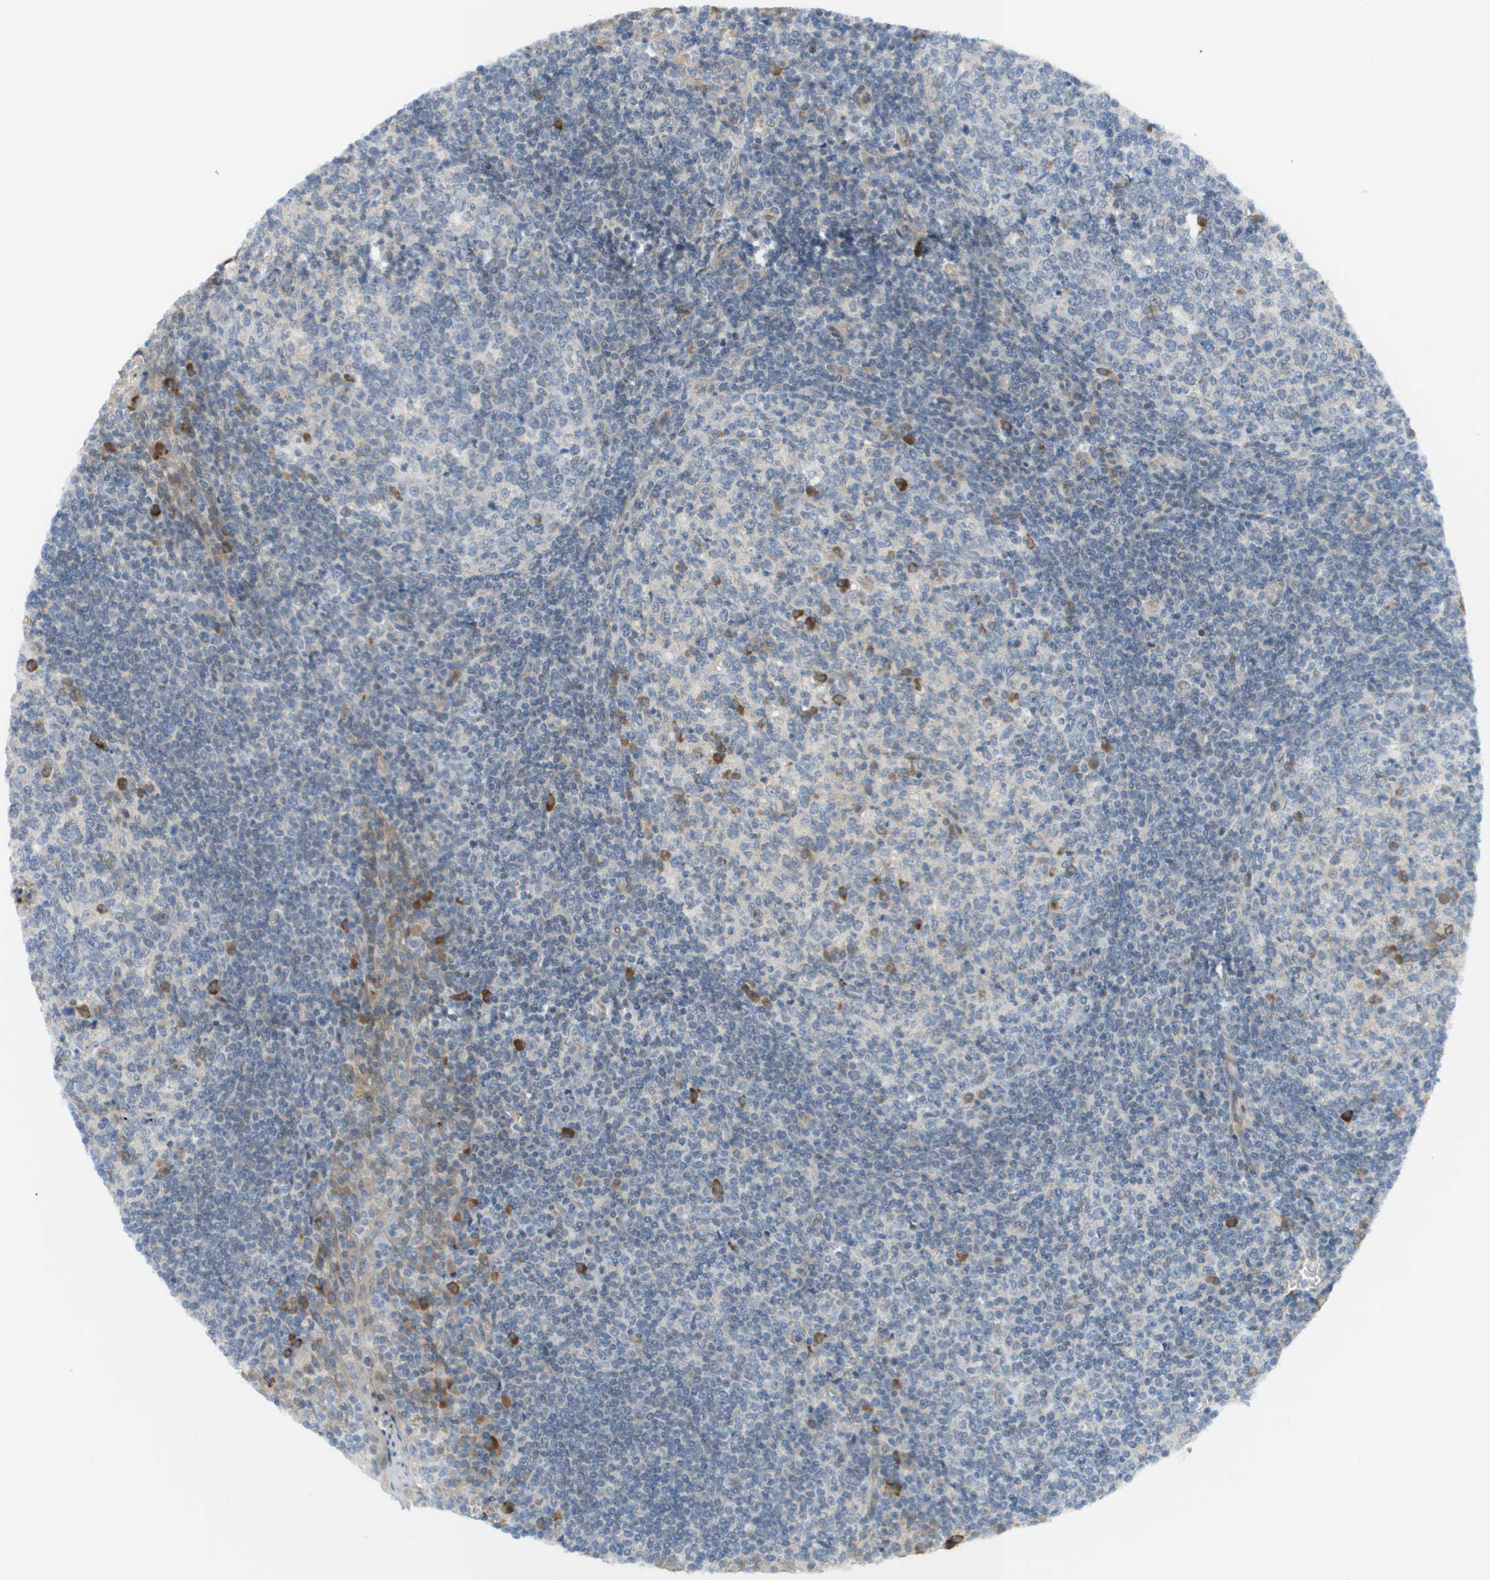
{"staining": {"intensity": "strong", "quantity": "<25%", "location": "cytoplasmic/membranous"}, "tissue": "tonsil", "cell_type": "Germinal center cells", "image_type": "normal", "snomed": [{"axis": "morphology", "description": "Normal tissue, NOS"}, {"axis": "topography", "description": "Tonsil"}], "caption": "Protein staining shows strong cytoplasmic/membranous positivity in approximately <25% of germinal center cells in normal tonsil.", "gene": "CACNB4", "patient": {"sex": "female", "age": 19}}